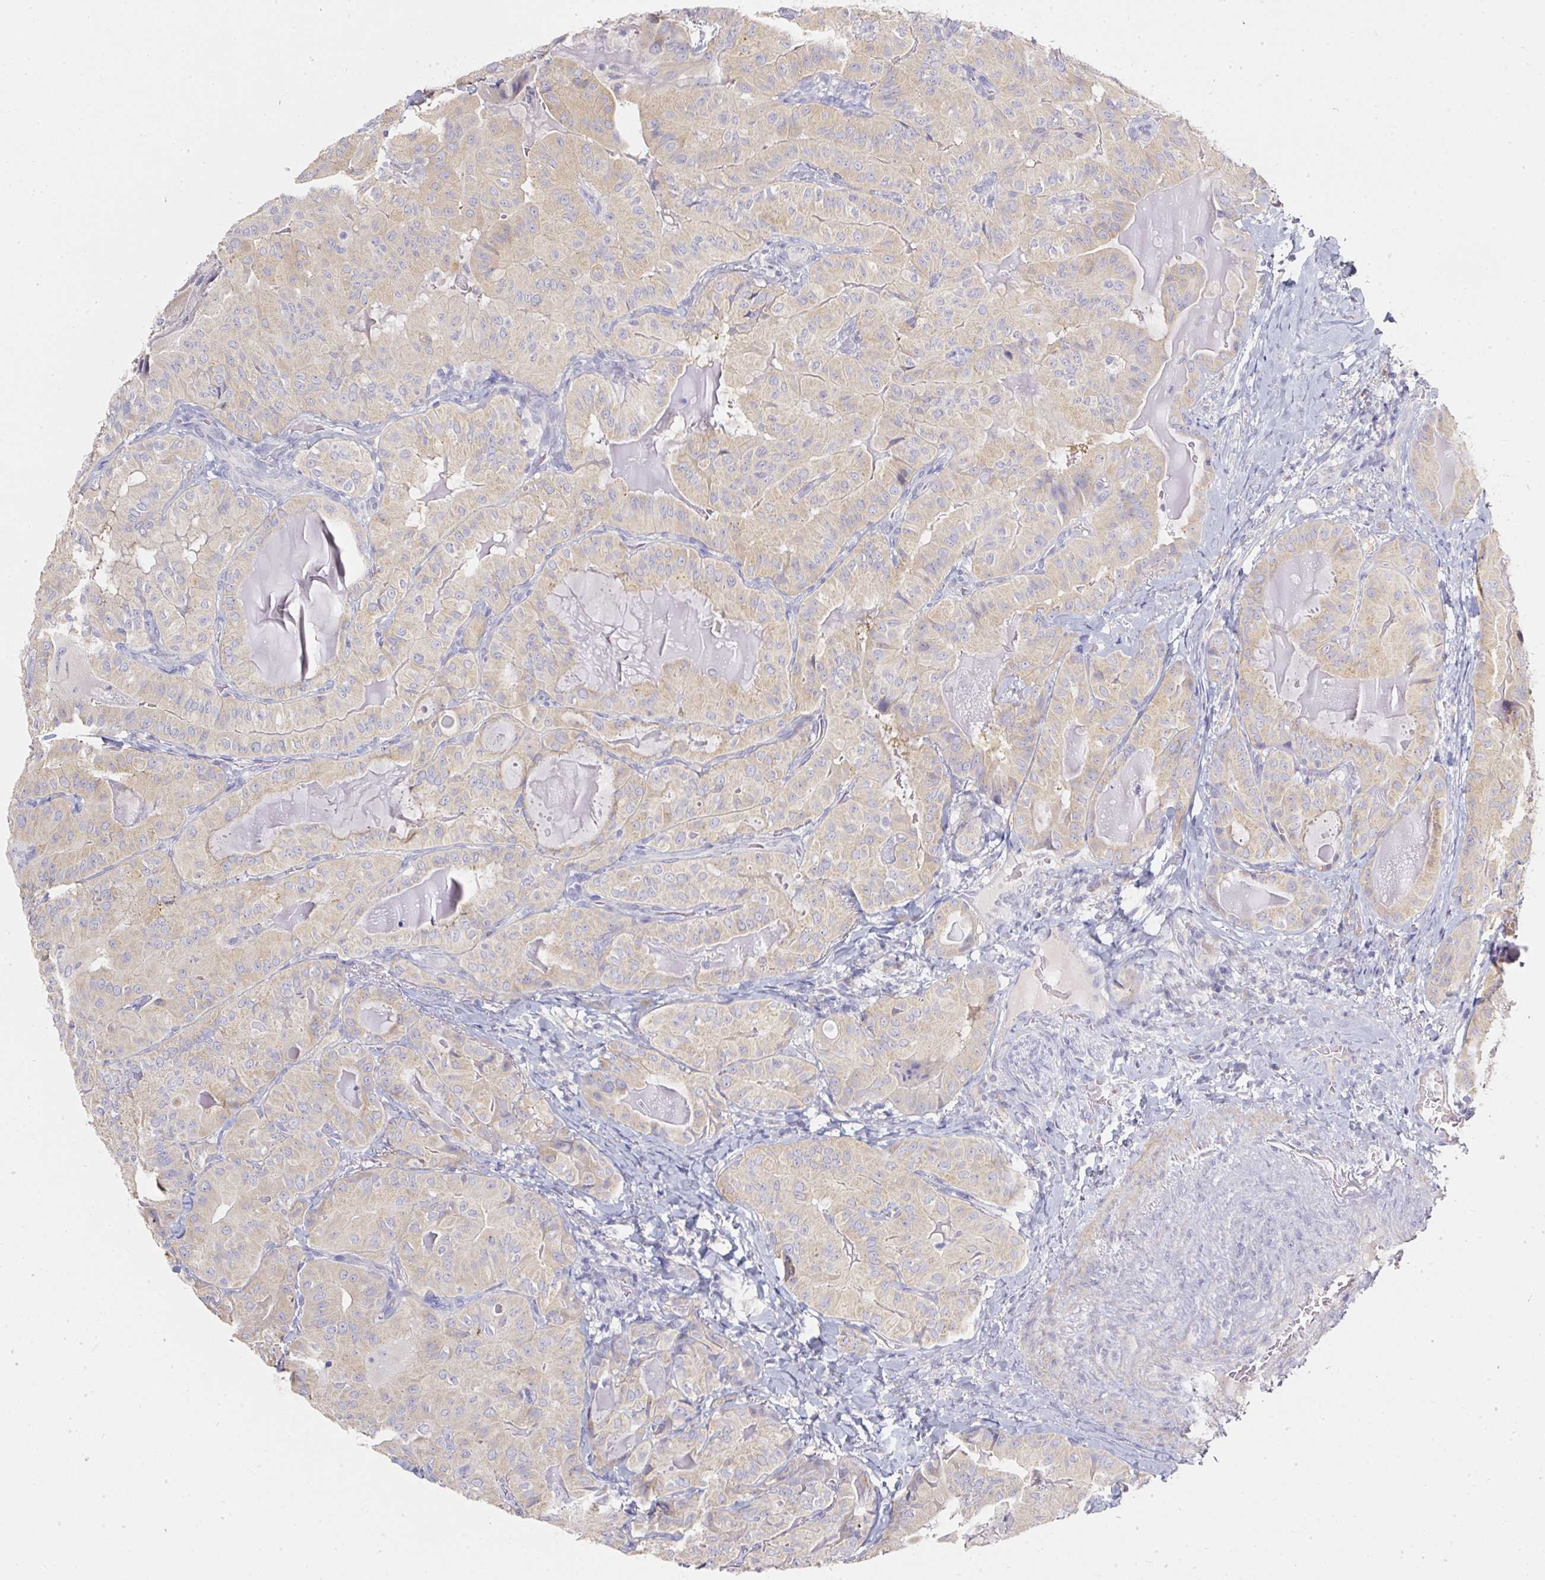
{"staining": {"intensity": "weak", "quantity": "<25%", "location": "cytoplasmic/membranous"}, "tissue": "thyroid cancer", "cell_type": "Tumor cells", "image_type": "cancer", "snomed": [{"axis": "morphology", "description": "Papillary adenocarcinoma, NOS"}, {"axis": "topography", "description": "Thyroid gland"}], "caption": "Immunohistochemistry (IHC) of human thyroid papillary adenocarcinoma exhibits no expression in tumor cells.", "gene": "PDXDC1", "patient": {"sex": "female", "age": 68}}